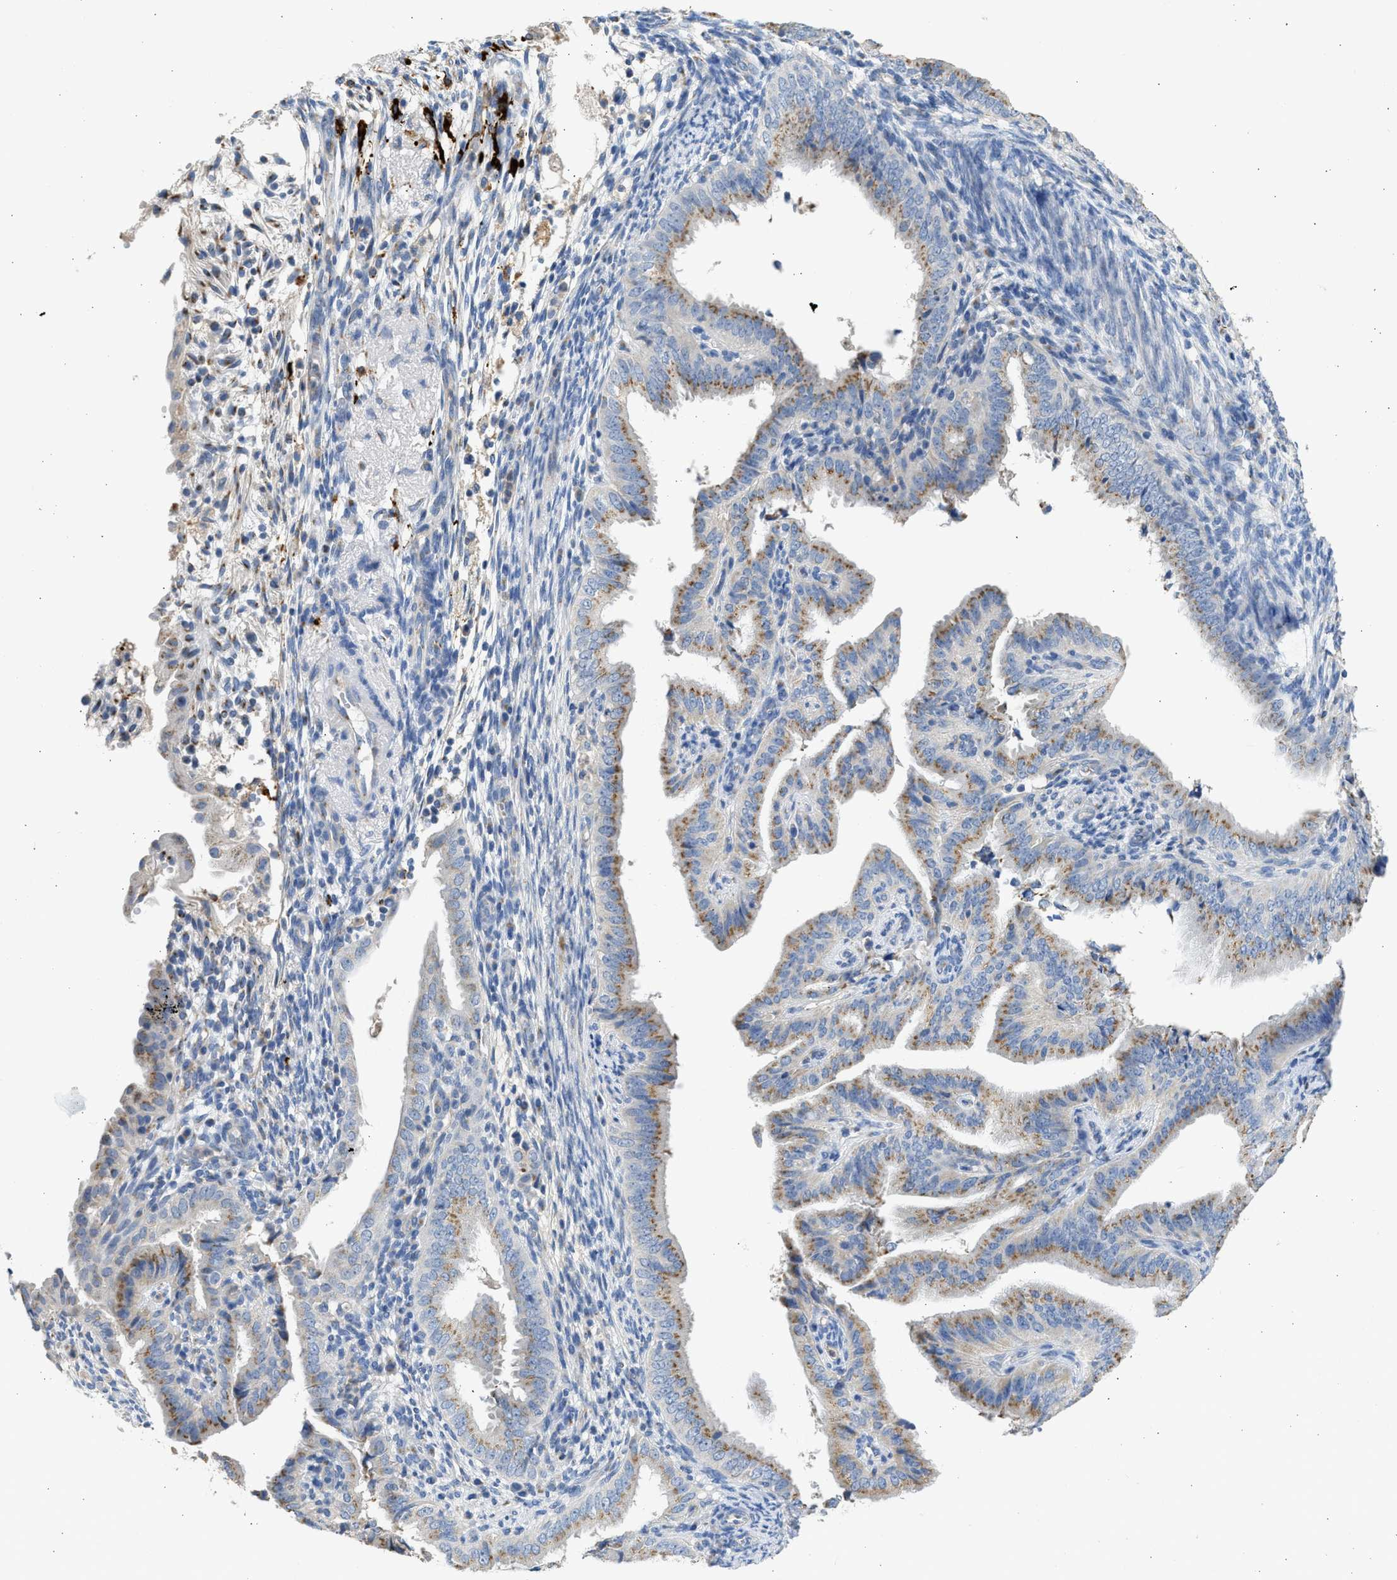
{"staining": {"intensity": "moderate", "quantity": ">75%", "location": "cytoplasmic/membranous"}, "tissue": "endometrial cancer", "cell_type": "Tumor cells", "image_type": "cancer", "snomed": [{"axis": "morphology", "description": "Adenocarcinoma, NOS"}, {"axis": "topography", "description": "Endometrium"}], "caption": "Human endometrial adenocarcinoma stained with a protein marker demonstrates moderate staining in tumor cells.", "gene": "IPO8", "patient": {"sex": "female", "age": 58}}